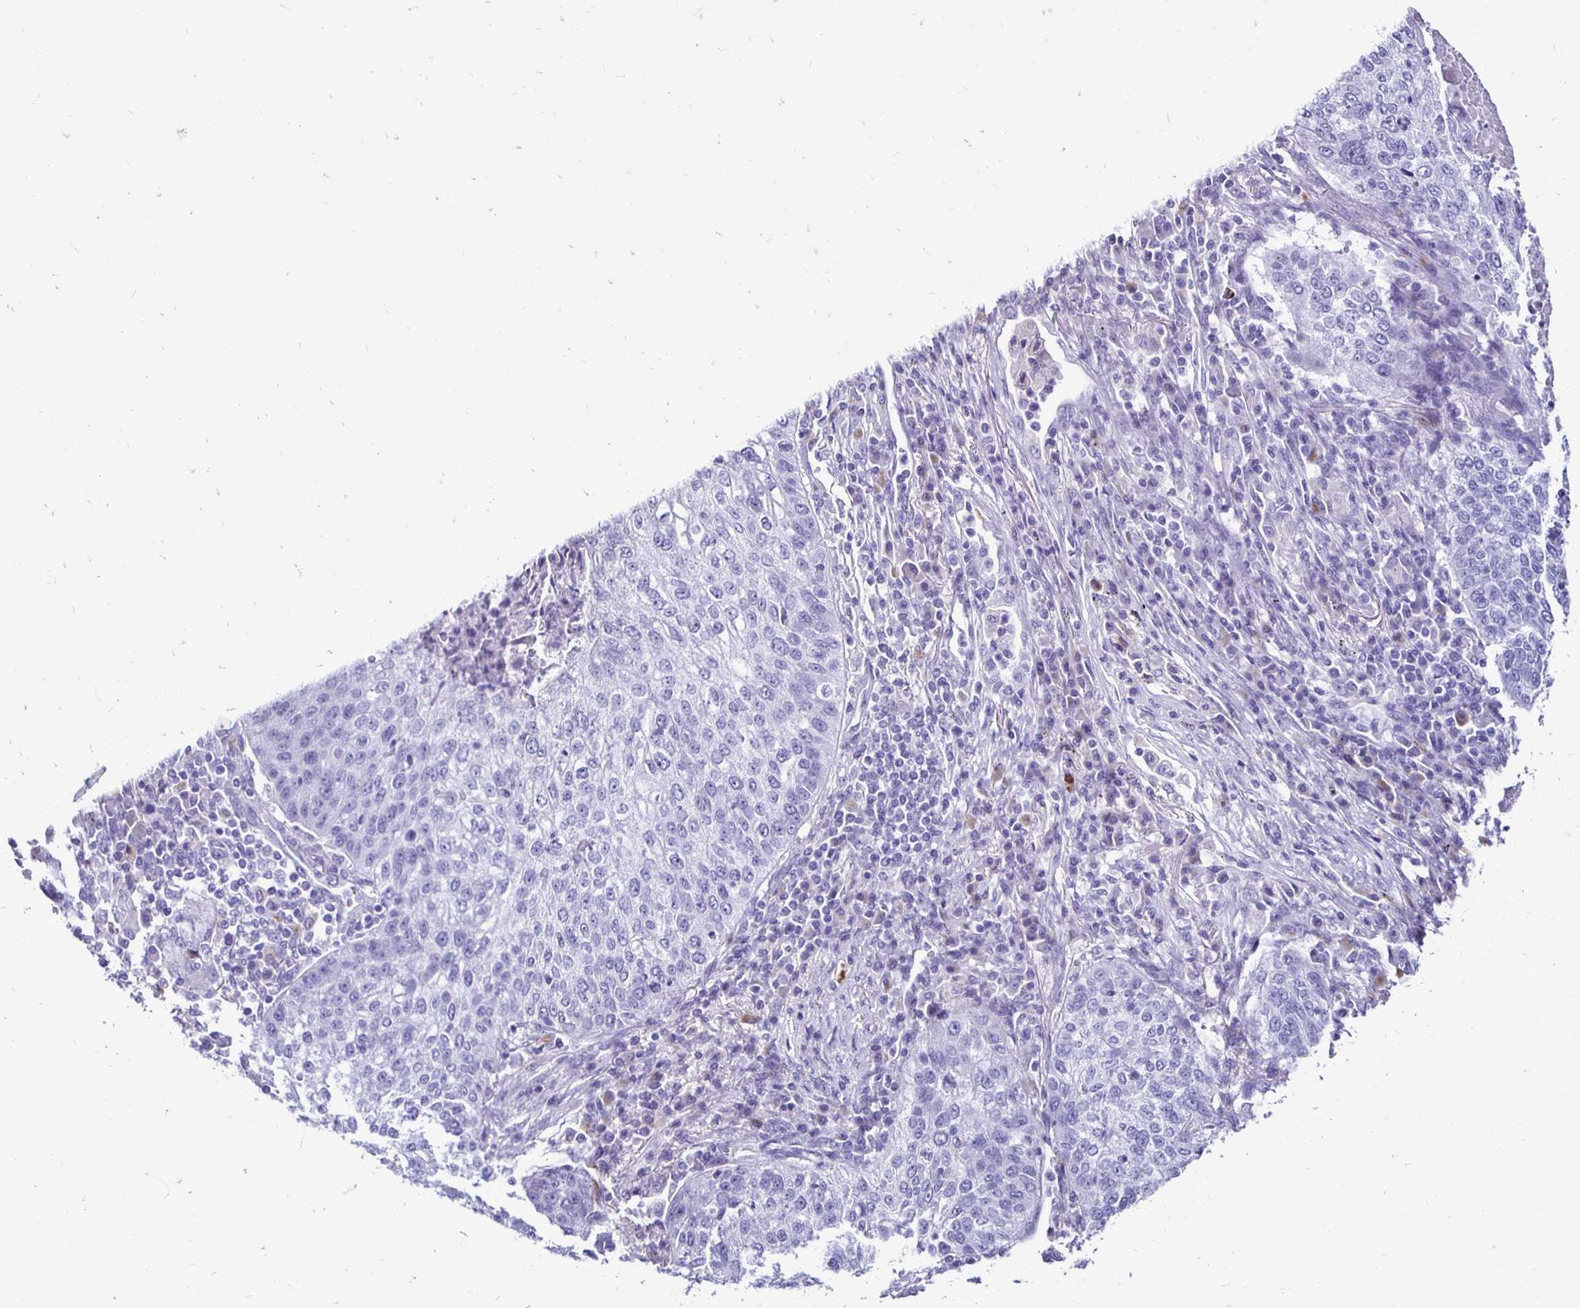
{"staining": {"intensity": "negative", "quantity": "none", "location": "none"}, "tissue": "lung cancer", "cell_type": "Tumor cells", "image_type": "cancer", "snomed": [{"axis": "morphology", "description": "Squamous cell carcinoma, NOS"}, {"axis": "topography", "description": "Lung"}], "caption": "Tumor cells show no significant positivity in lung cancer.", "gene": "CST5", "patient": {"sex": "male", "age": 63}}